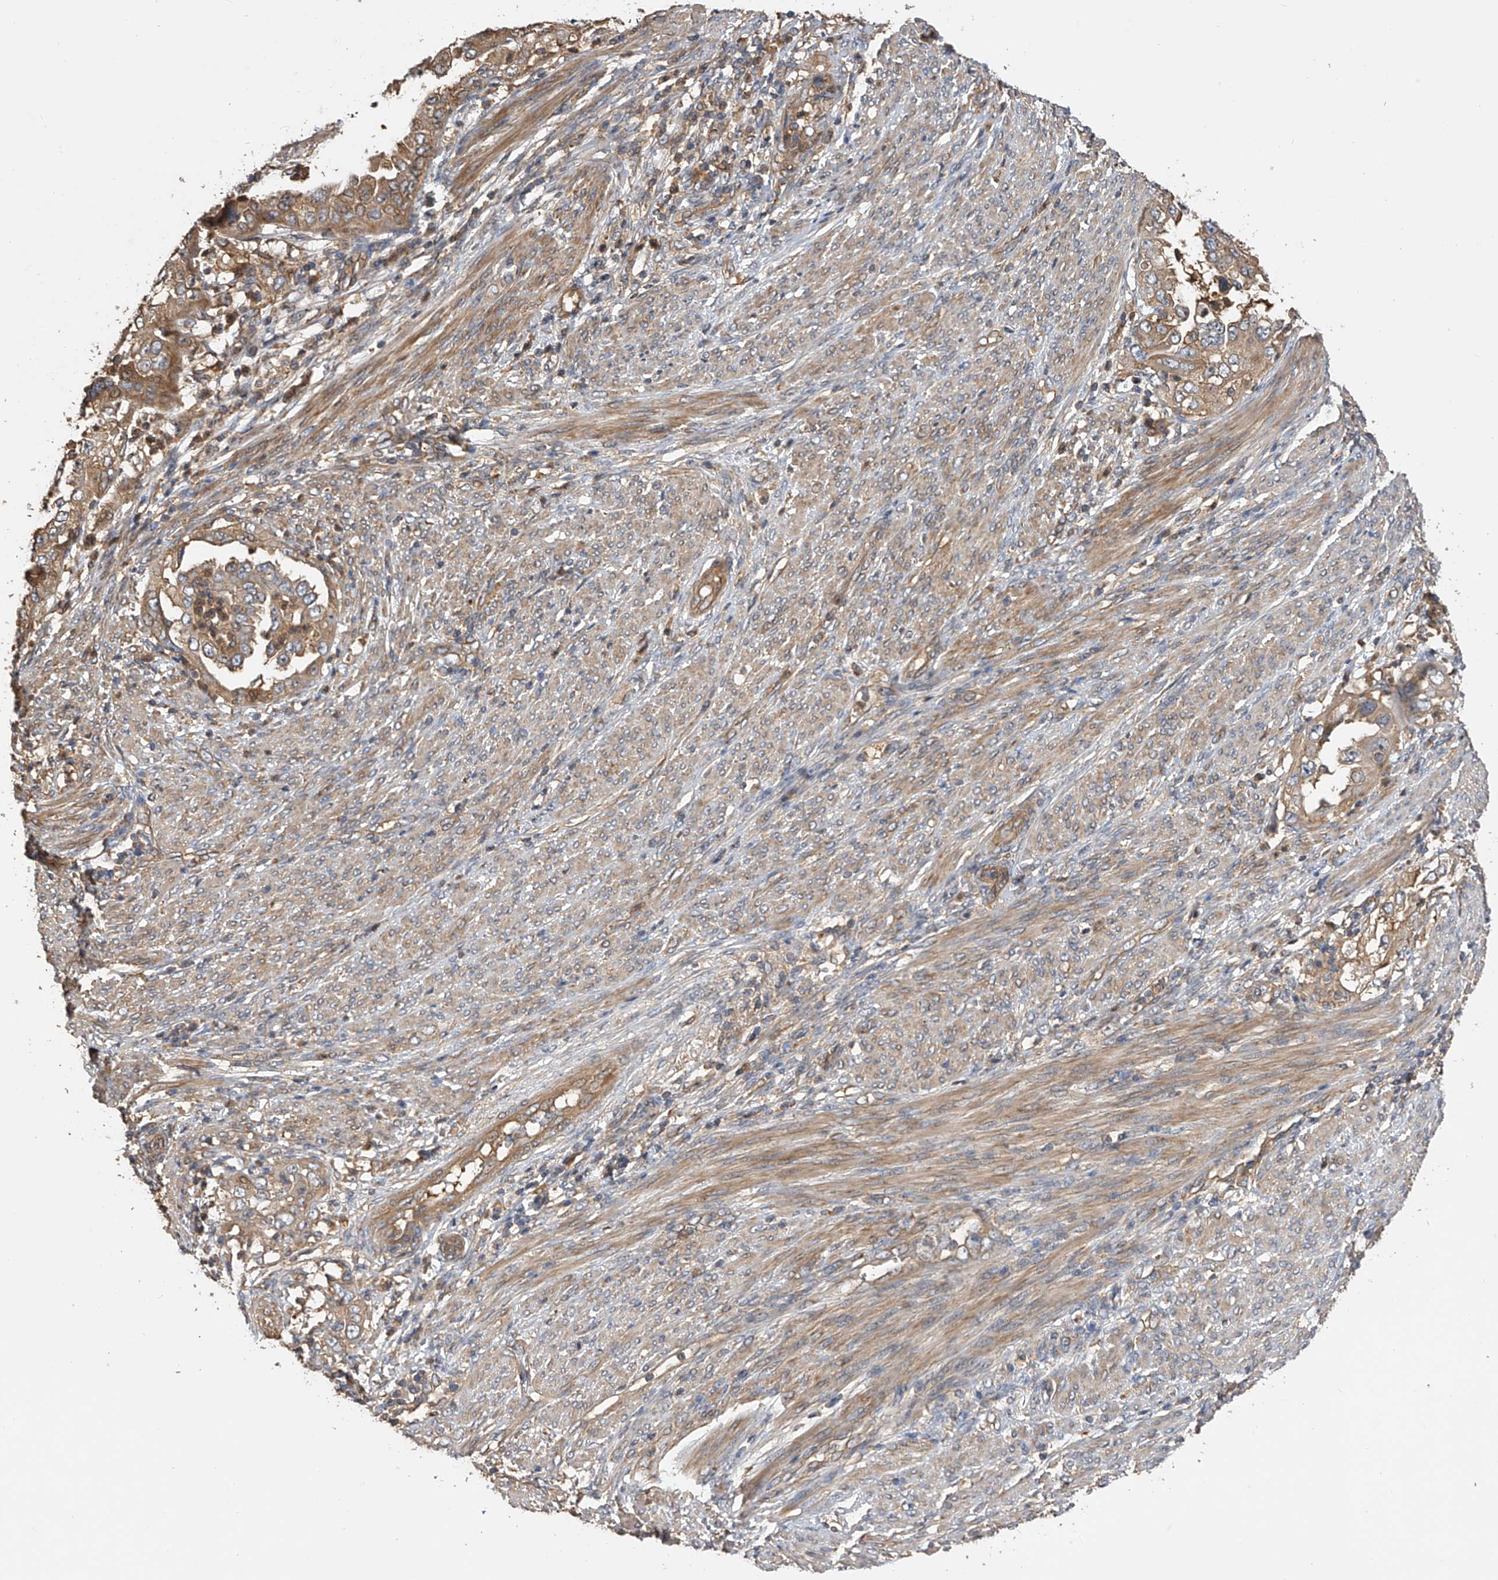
{"staining": {"intensity": "moderate", "quantity": "25%-75%", "location": "cytoplasmic/membranous"}, "tissue": "endometrial cancer", "cell_type": "Tumor cells", "image_type": "cancer", "snomed": [{"axis": "morphology", "description": "Adenocarcinoma, NOS"}, {"axis": "topography", "description": "Endometrium"}], "caption": "Approximately 25%-75% of tumor cells in endometrial adenocarcinoma exhibit moderate cytoplasmic/membranous protein expression as visualized by brown immunohistochemical staining.", "gene": "PTPRA", "patient": {"sex": "female", "age": 85}}